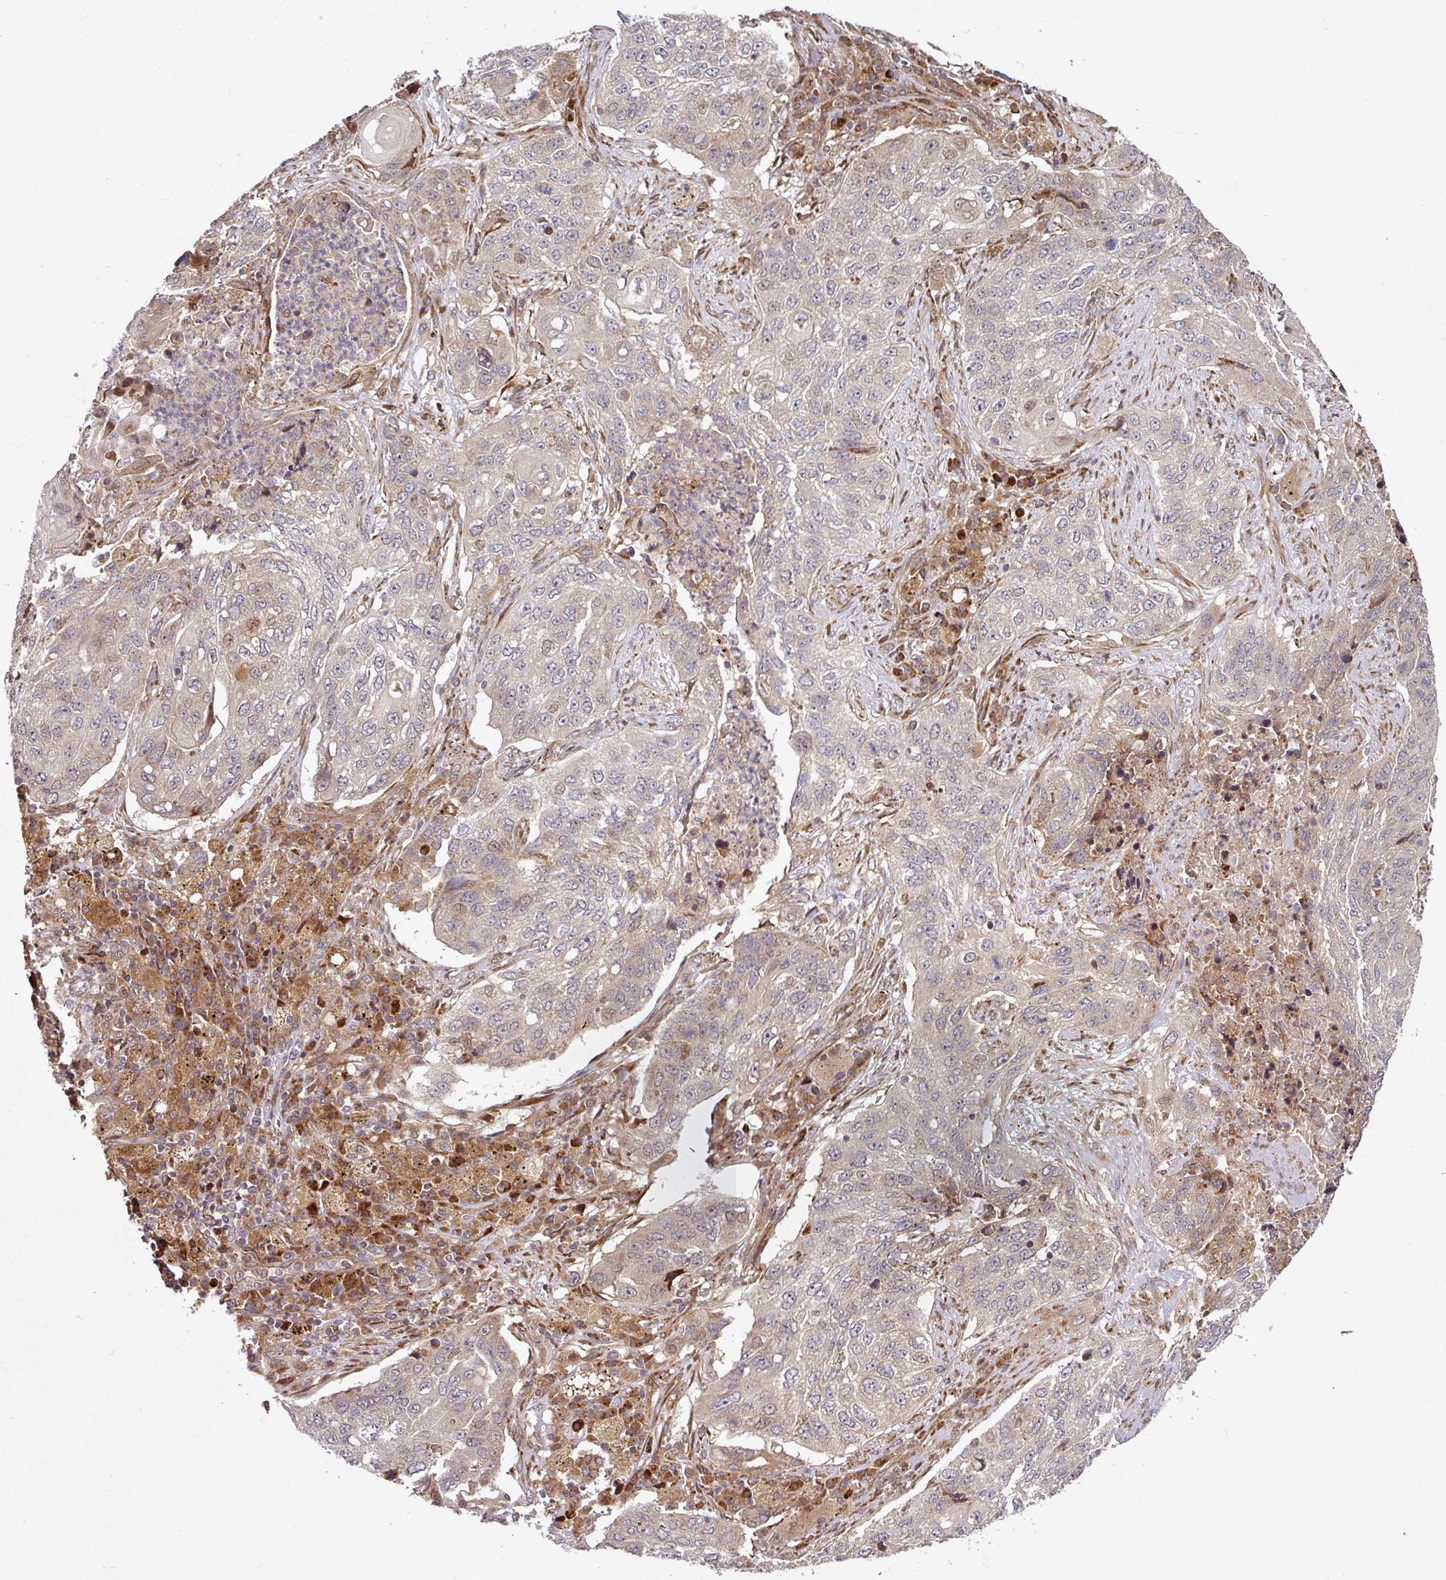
{"staining": {"intensity": "weak", "quantity": "25%-75%", "location": "cytoplasmic/membranous"}, "tissue": "lung cancer", "cell_type": "Tumor cells", "image_type": "cancer", "snomed": [{"axis": "morphology", "description": "Squamous cell carcinoma, NOS"}, {"axis": "topography", "description": "Lung"}], "caption": "Weak cytoplasmic/membranous staining for a protein is present in approximately 25%-75% of tumor cells of lung cancer (squamous cell carcinoma) using immunohistochemistry.", "gene": "RAB5A", "patient": {"sex": "female", "age": 63}}